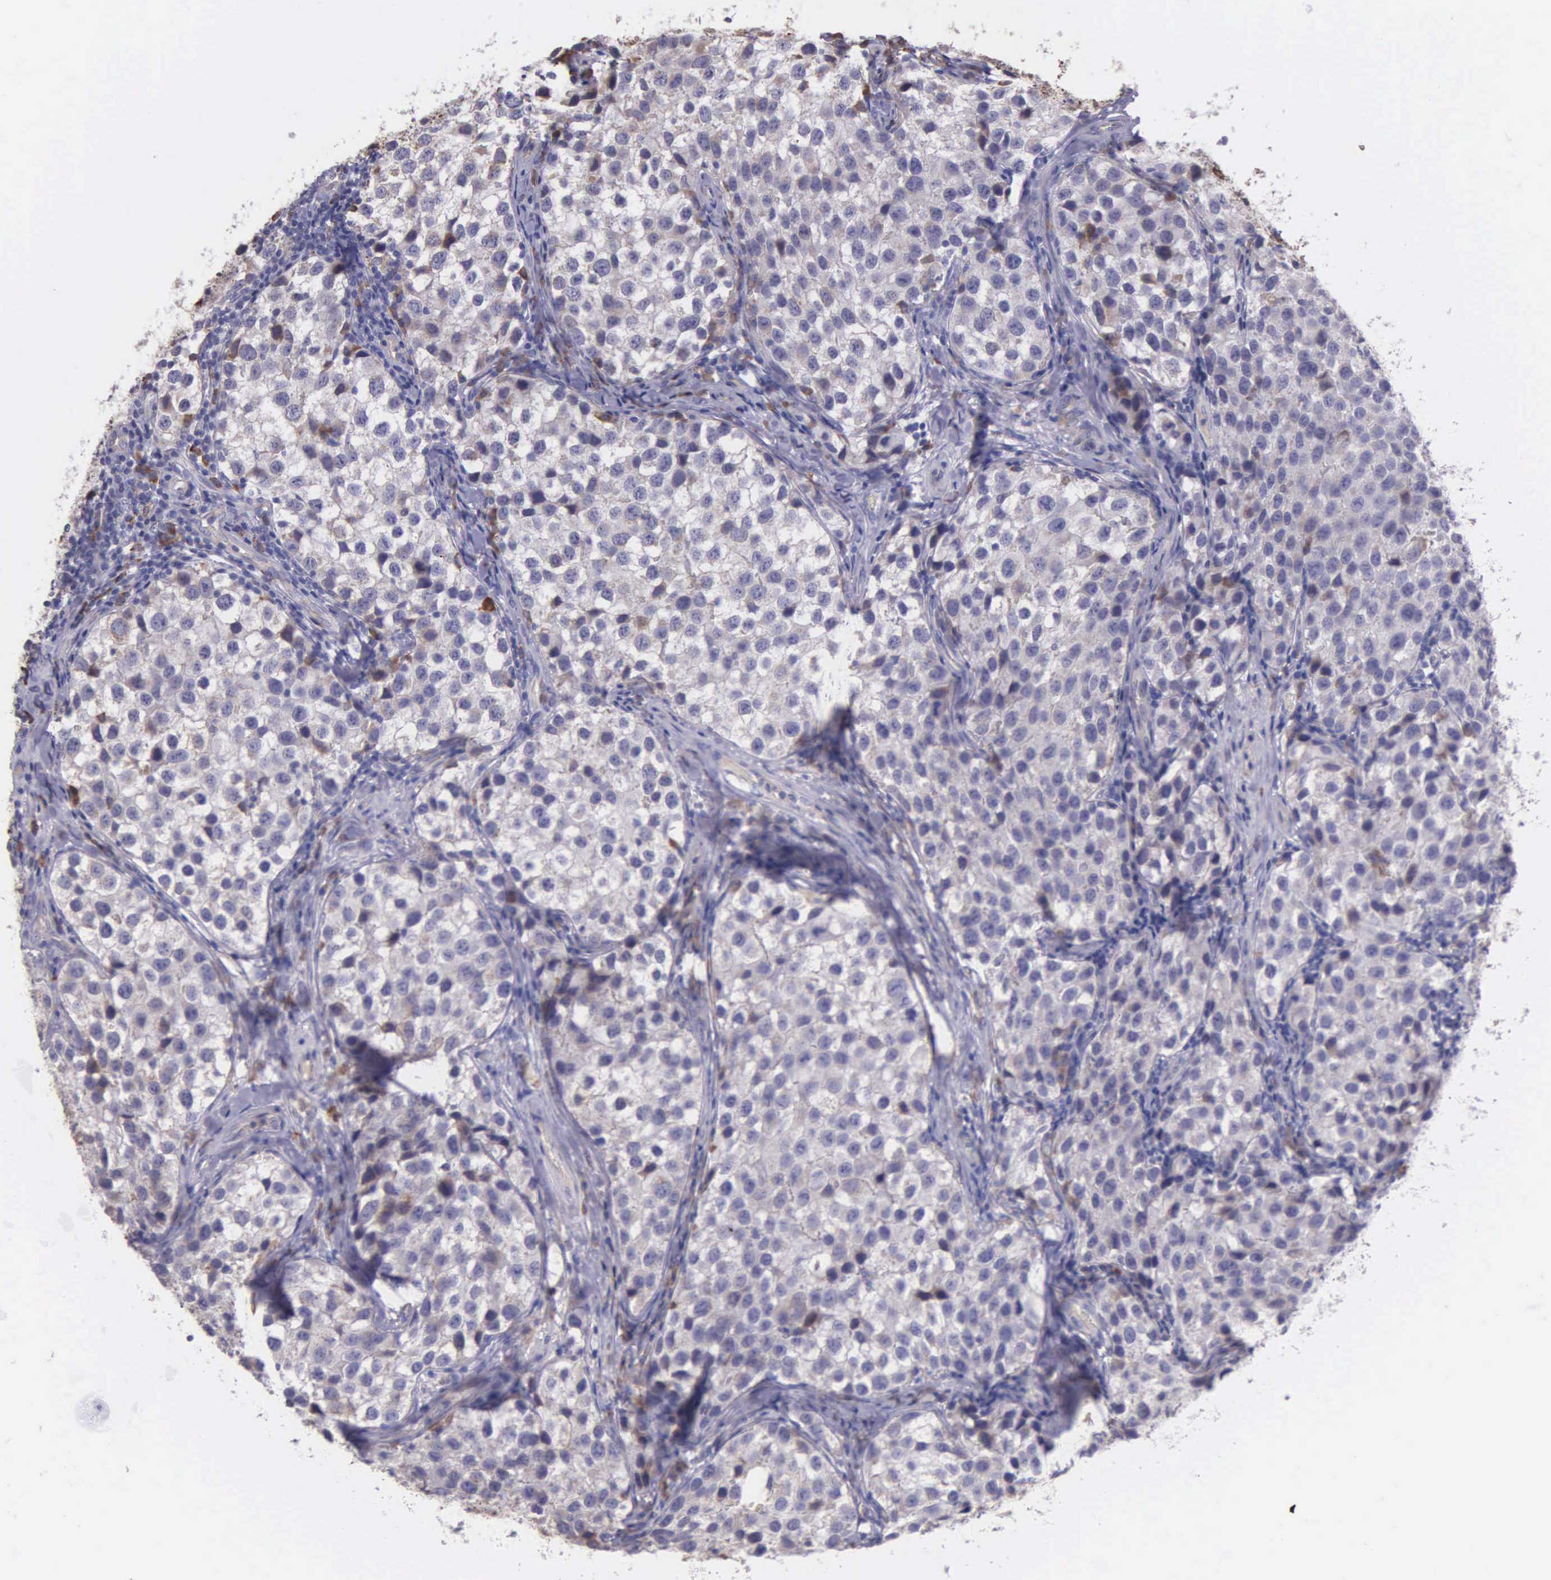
{"staining": {"intensity": "weak", "quantity": "<25%", "location": "cytoplasmic/membranous"}, "tissue": "testis cancer", "cell_type": "Tumor cells", "image_type": "cancer", "snomed": [{"axis": "morphology", "description": "Seminoma, NOS"}, {"axis": "topography", "description": "Testis"}], "caption": "Tumor cells show no significant protein staining in seminoma (testis).", "gene": "ZC3H12B", "patient": {"sex": "male", "age": 39}}